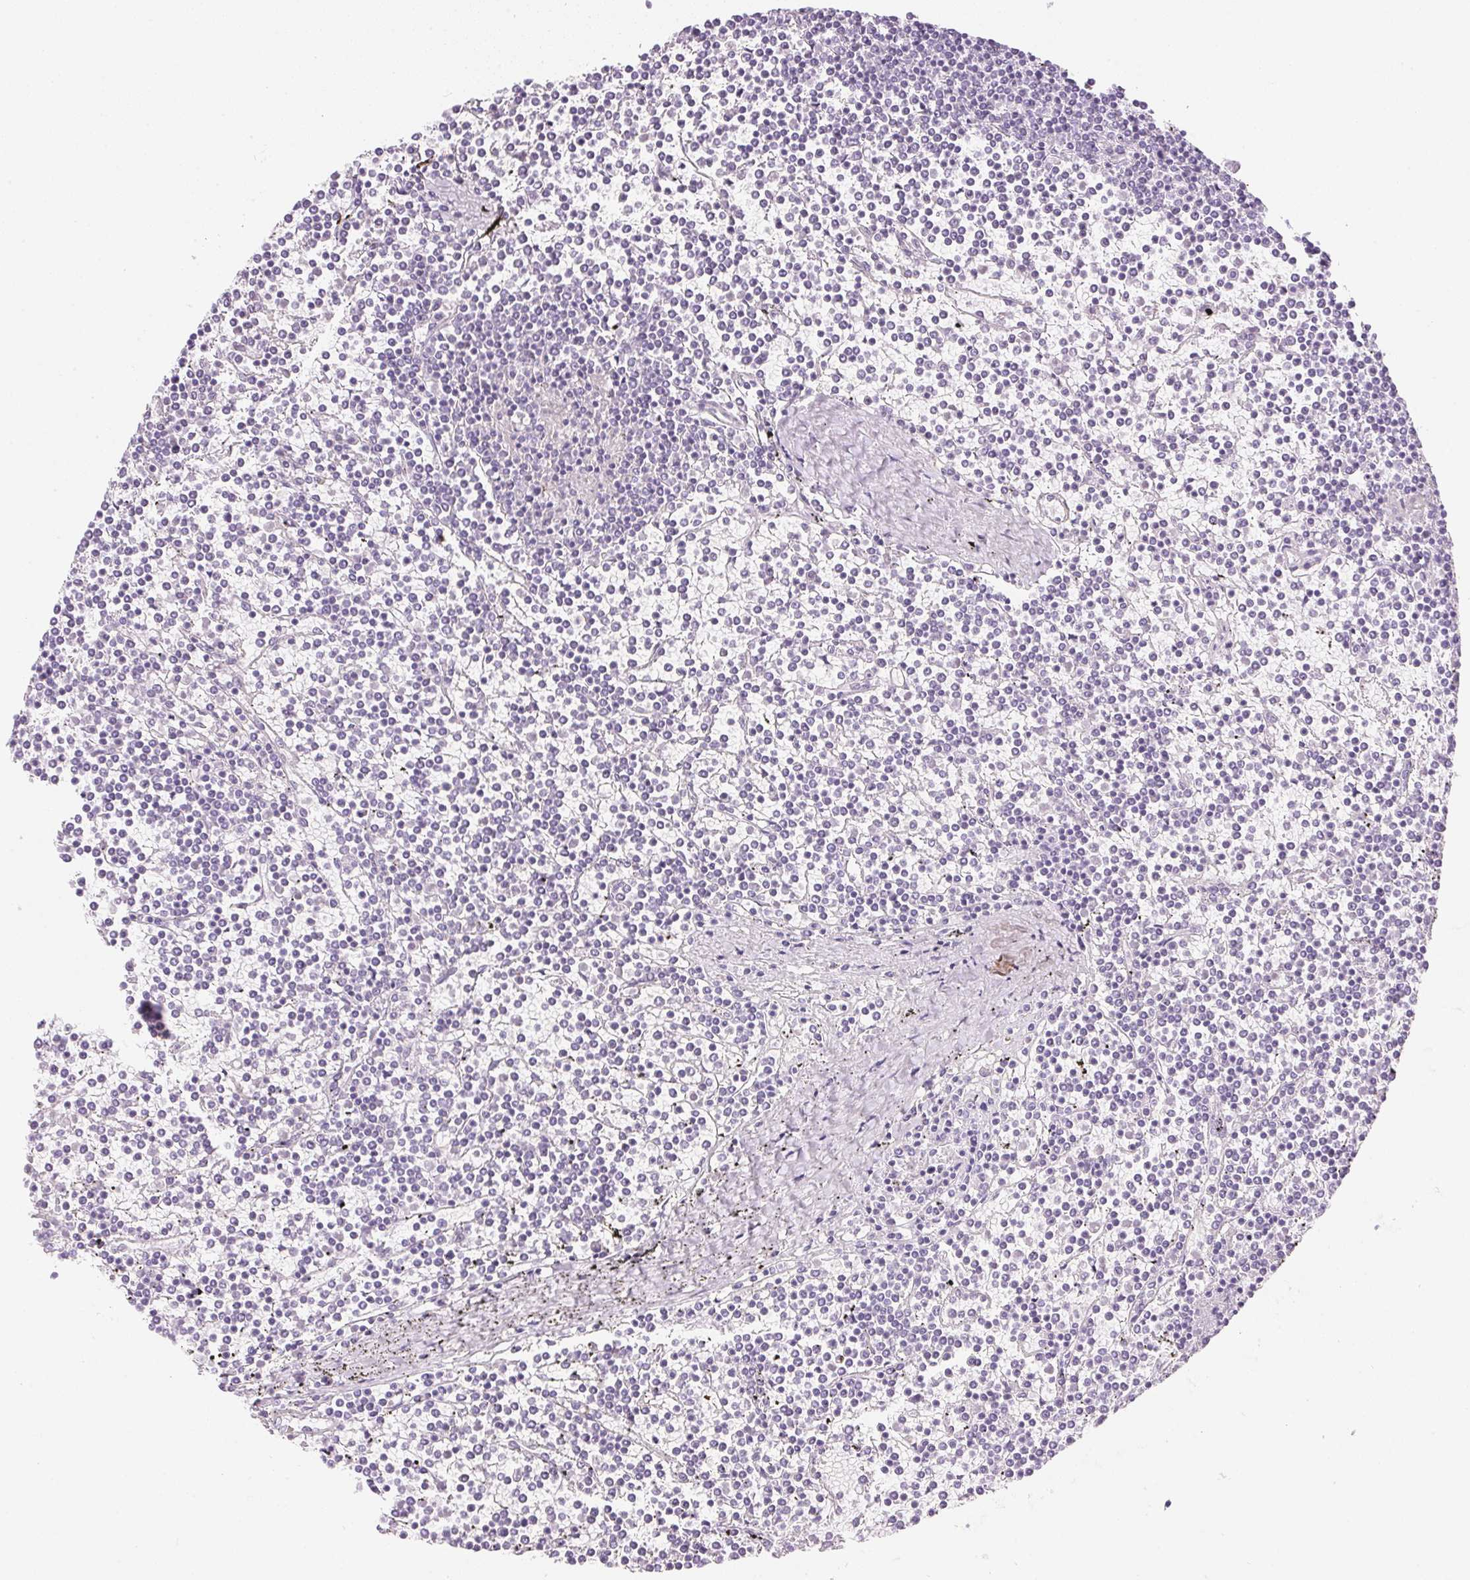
{"staining": {"intensity": "negative", "quantity": "none", "location": "none"}, "tissue": "lymphoma", "cell_type": "Tumor cells", "image_type": "cancer", "snomed": [{"axis": "morphology", "description": "Malignant lymphoma, non-Hodgkin's type, Low grade"}, {"axis": "topography", "description": "Spleen"}], "caption": "DAB immunohistochemical staining of low-grade malignant lymphoma, non-Hodgkin's type reveals no significant positivity in tumor cells.", "gene": "KCNE2", "patient": {"sex": "female", "age": 19}}